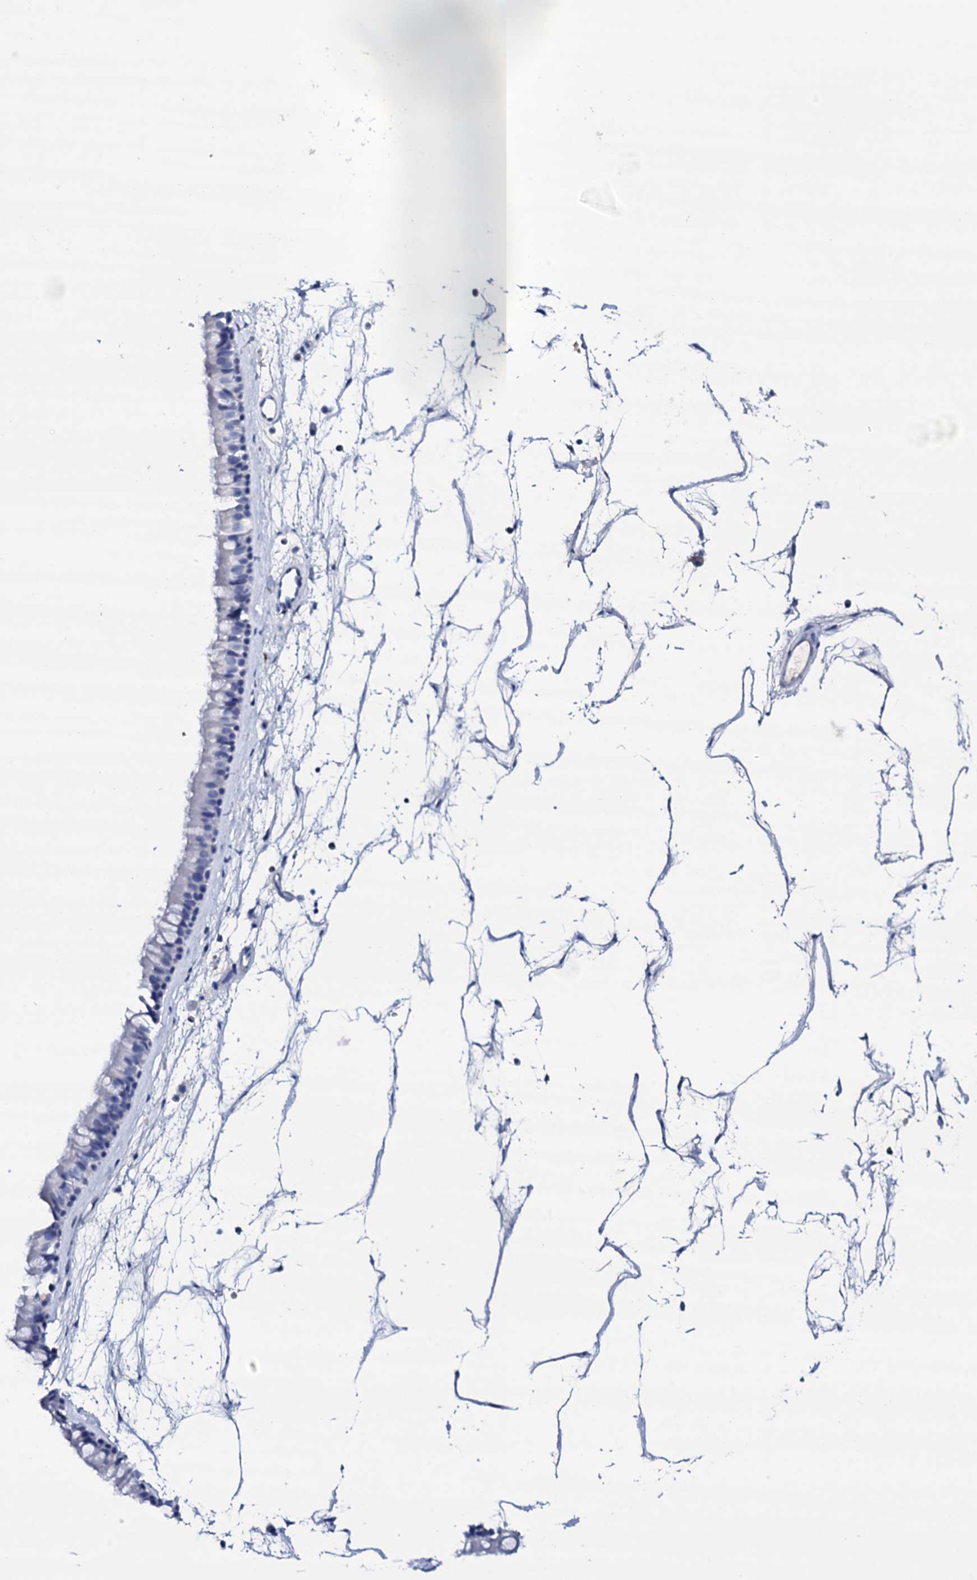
{"staining": {"intensity": "negative", "quantity": "none", "location": "none"}, "tissue": "nasopharynx", "cell_type": "Respiratory epithelial cells", "image_type": "normal", "snomed": [{"axis": "morphology", "description": "Normal tissue, NOS"}, {"axis": "topography", "description": "Nasopharynx"}], "caption": "Histopathology image shows no protein staining in respiratory epithelial cells of benign nasopharynx. (DAB IHC visualized using brightfield microscopy, high magnification).", "gene": "FBXL16", "patient": {"sex": "male", "age": 64}}